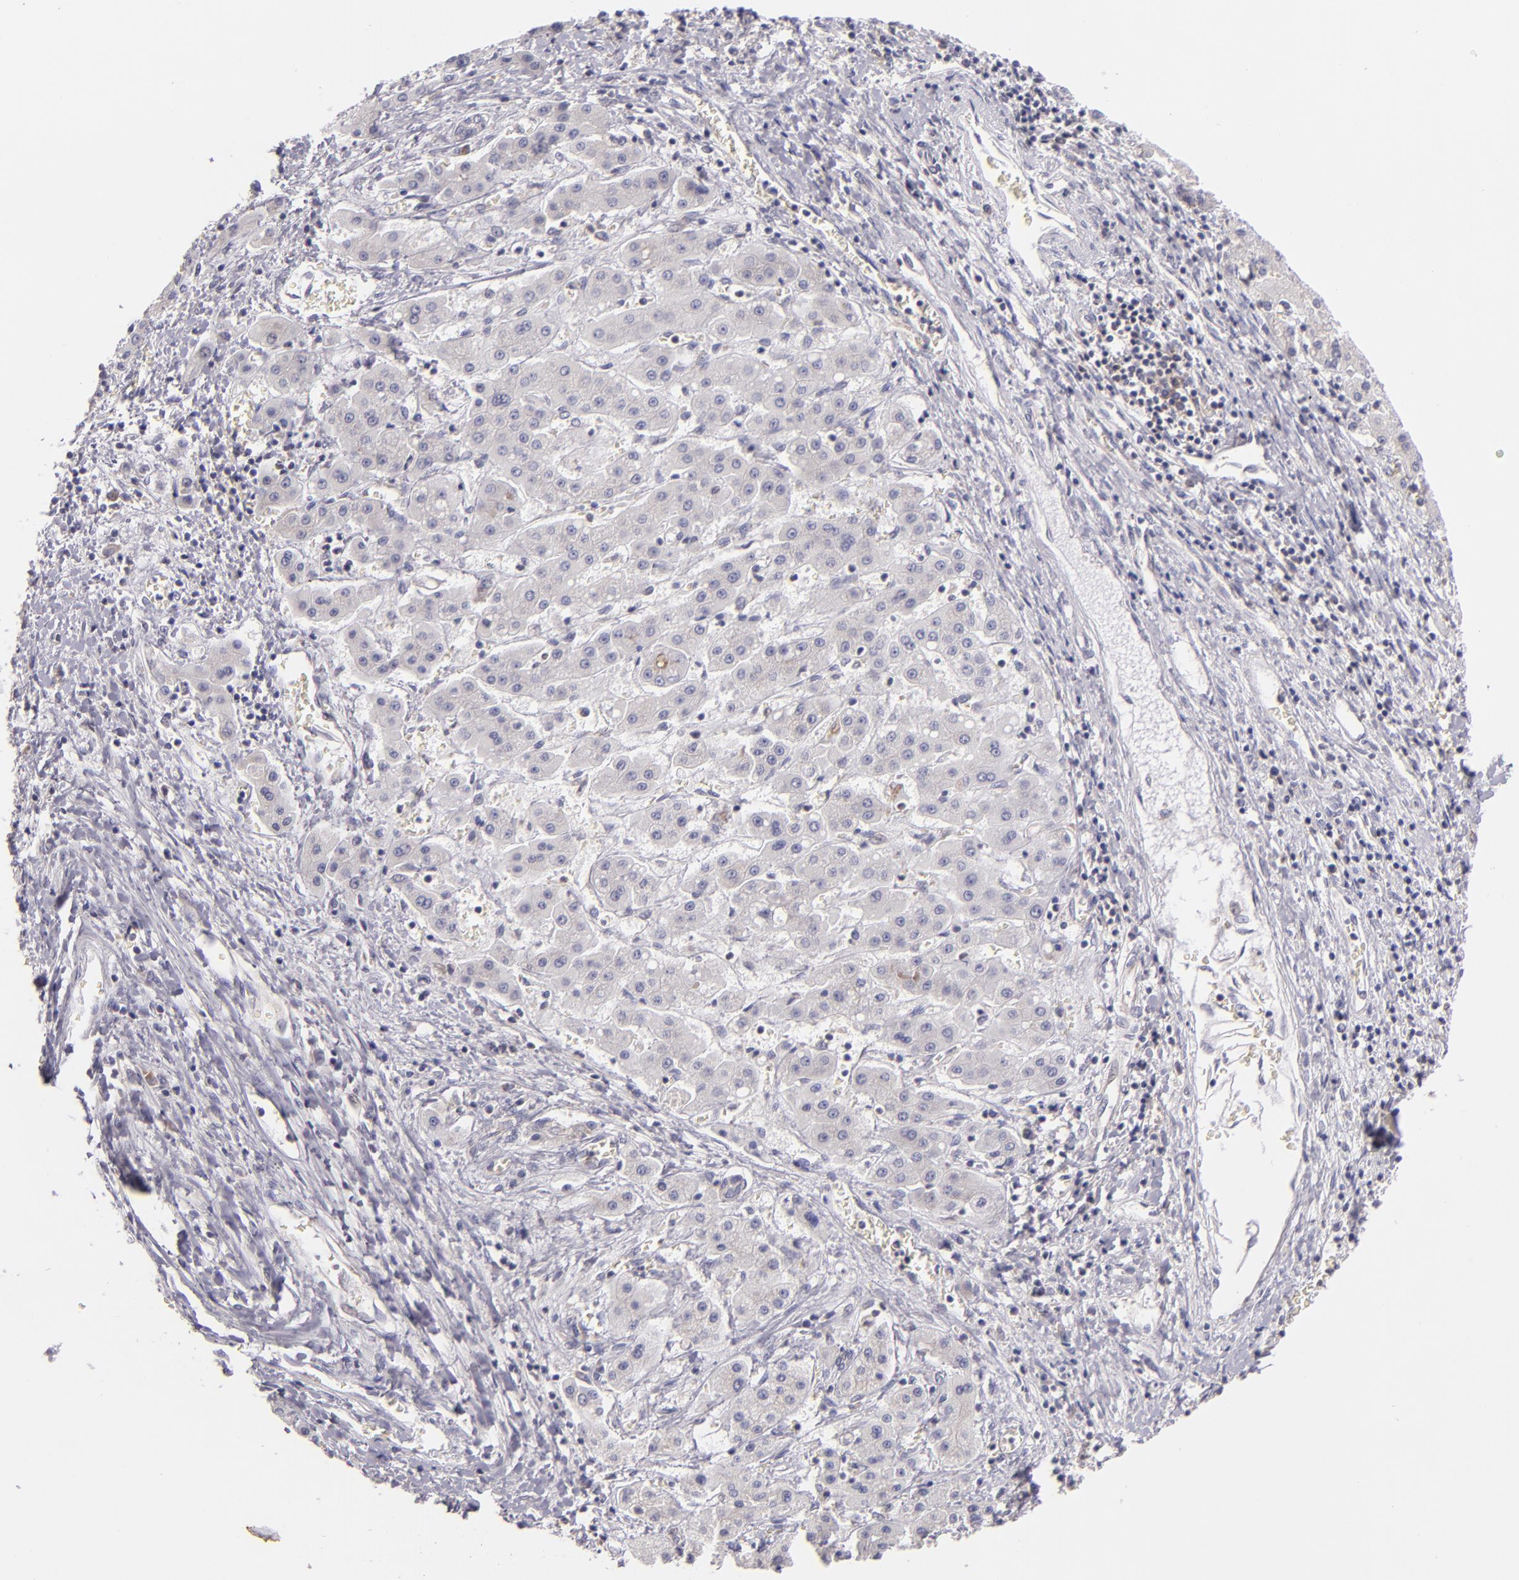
{"staining": {"intensity": "weak", "quantity": "<25%", "location": "cytoplasmic/membranous"}, "tissue": "liver cancer", "cell_type": "Tumor cells", "image_type": "cancer", "snomed": [{"axis": "morphology", "description": "Carcinoma, Hepatocellular, NOS"}, {"axis": "topography", "description": "Liver"}], "caption": "A high-resolution micrograph shows immunohistochemistry staining of liver hepatocellular carcinoma, which reveals no significant staining in tumor cells.", "gene": "UPF3B", "patient": {"sex": "male", "age": 24}}